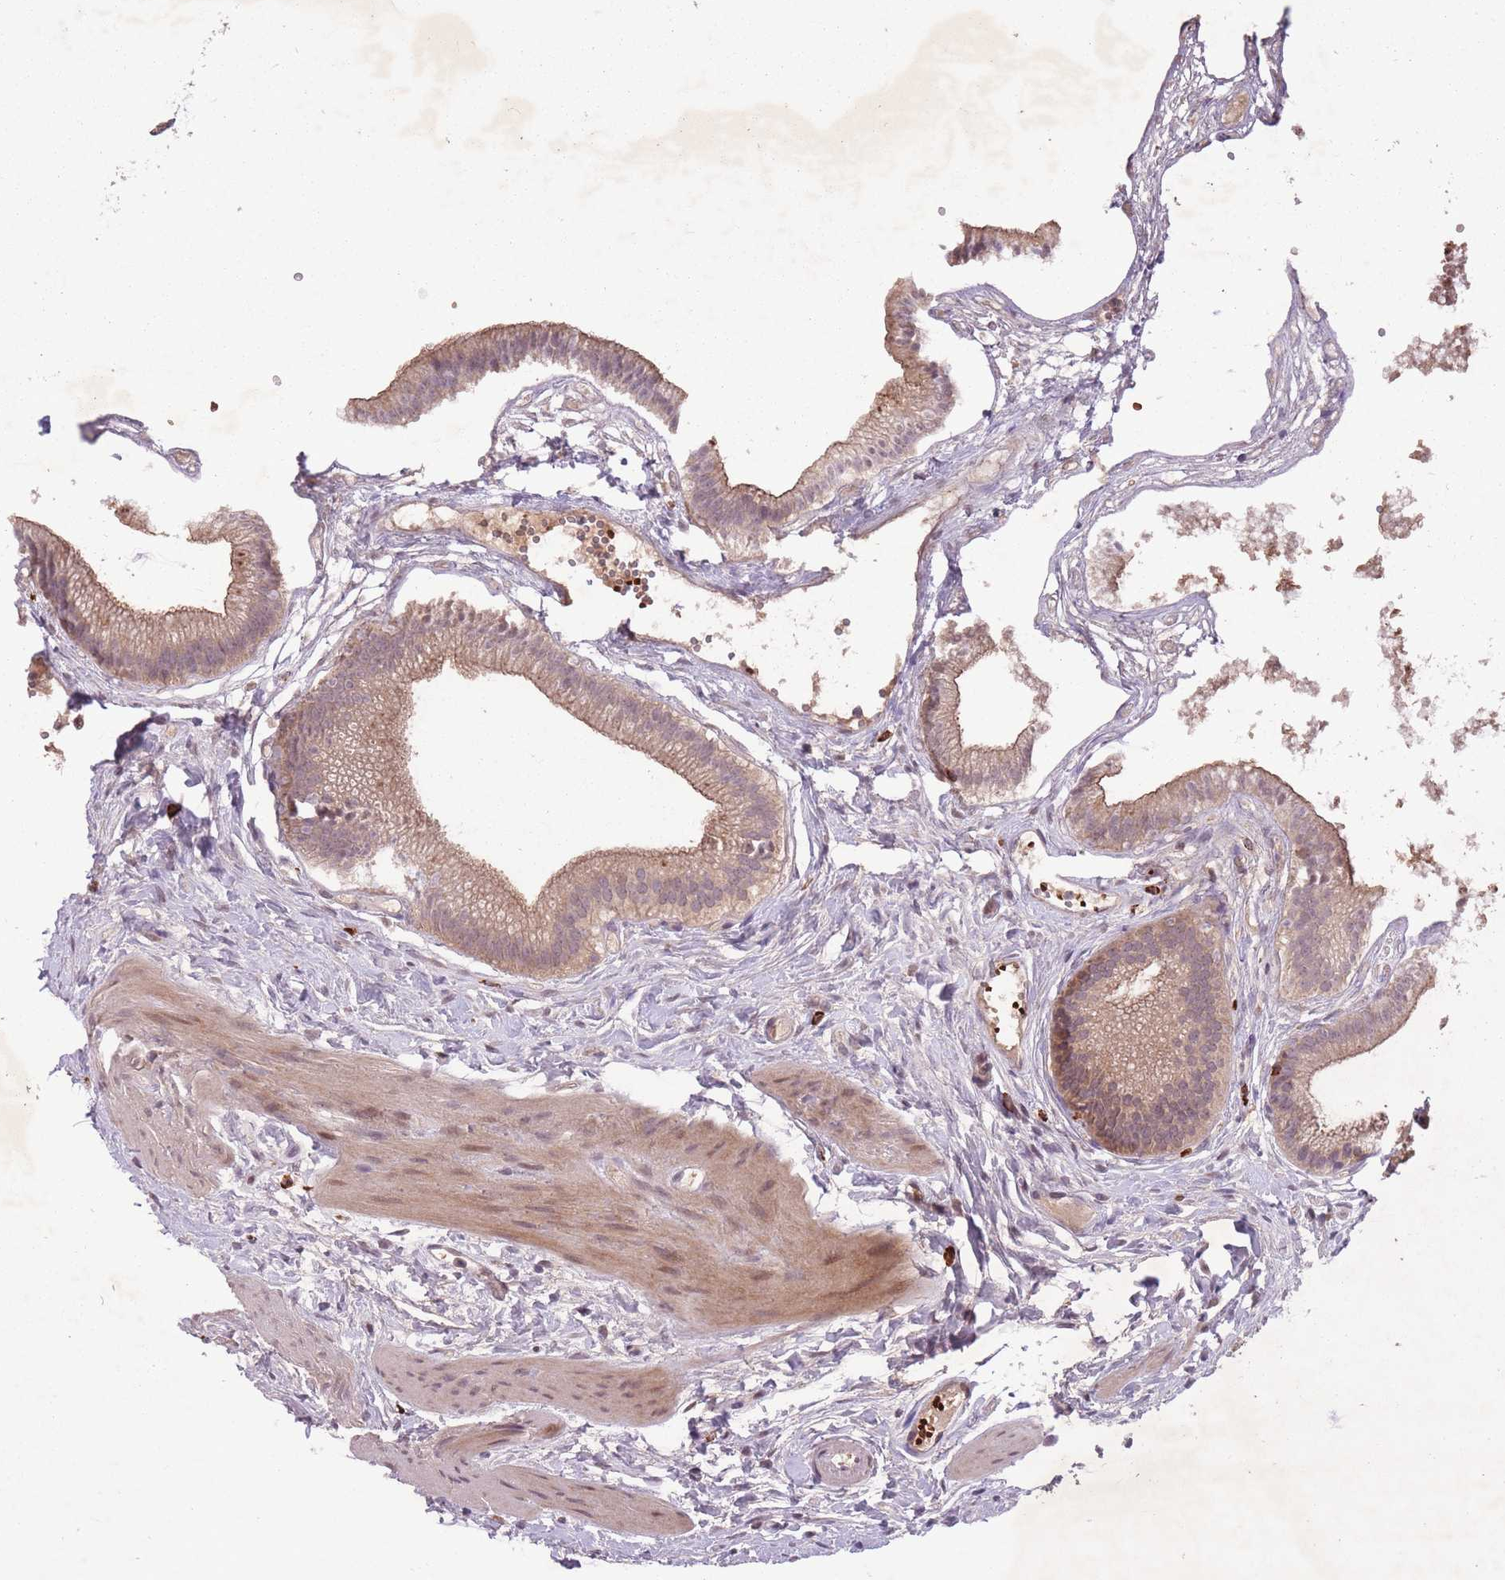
{"staining": {"intensity": "moderate", "quantity": ">75%", "location": "cytoplasmic/membranous"}, "tissue": "gallbladder", "cell_type": "Glandular cells", "image_type": "normal", "snomed": [{"axis": "morphology", "description": "Normal tissue, NOS"}, {"axis": "topography", "description": "Gallbladder"}], "caption": "An immunohistochemistry (IHC) photomicrograph of unremarkable tissue is shown. Protein staining in brown shows moderate cytoplasmic/membranous positivity in gallbladder within glandular cells.", "gene": "SECTM1", "patient": {"sex": "female", "age": 54}}